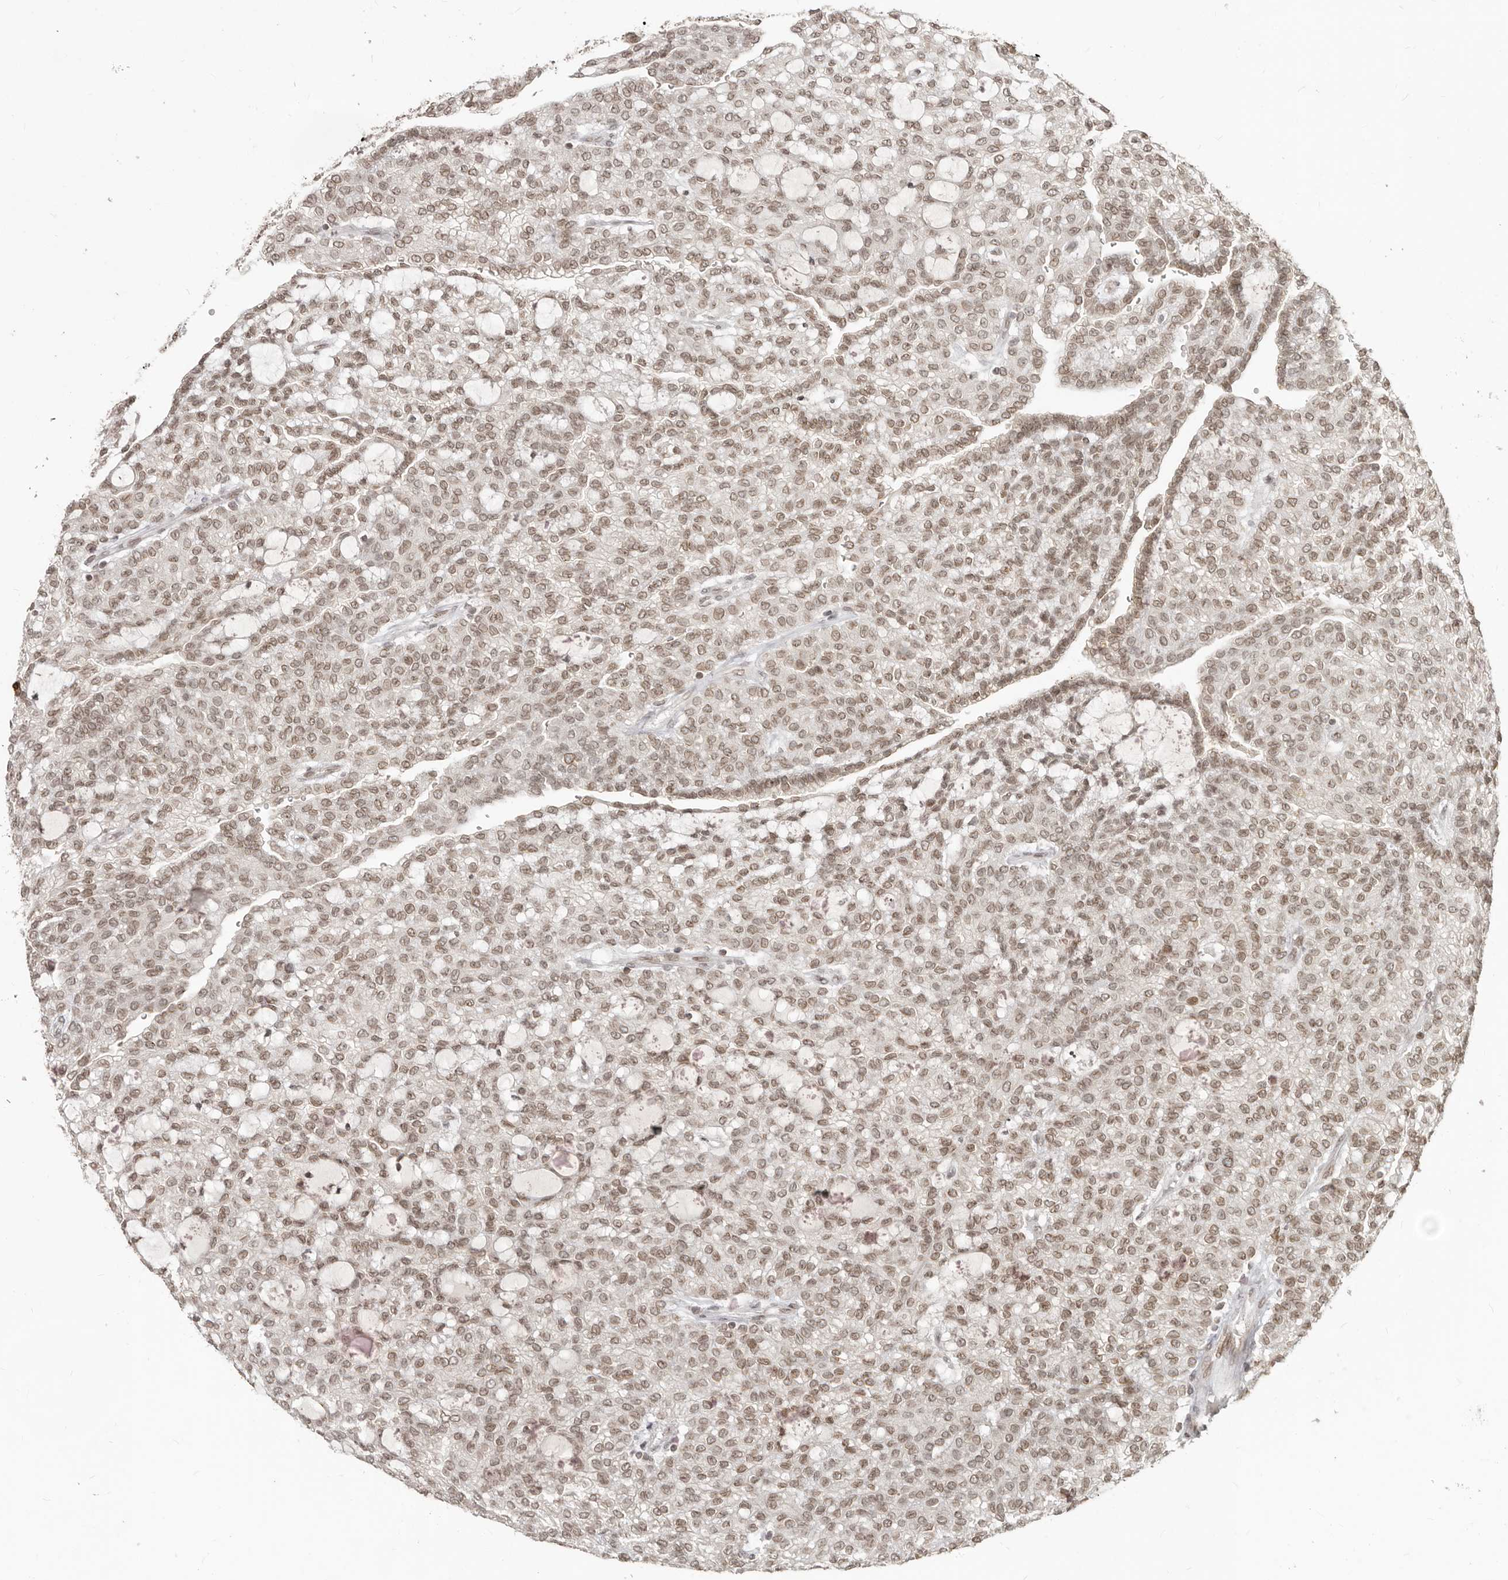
{"staining": {"intensity": "moderate", "quantity": ">75%", "location": "cytoplasmic/membranous,nuclear"}, "tissue": "renal cancer", "cell_type": "Tumor cells", "image_type": "cancer", "snomed": [{"axis": "morphology", "description": "Adenocarcinoma, NOS"}, {"axis": "topography", "description": "Kidney"}], "caption": "This is an image of IHC staining of renal cancer, which shows moderate expression in the cytoplasmic/membranous and nuclear of tumor cells.", "gene": "NUP153", "patient": {"sex": "male", "age": 63}}